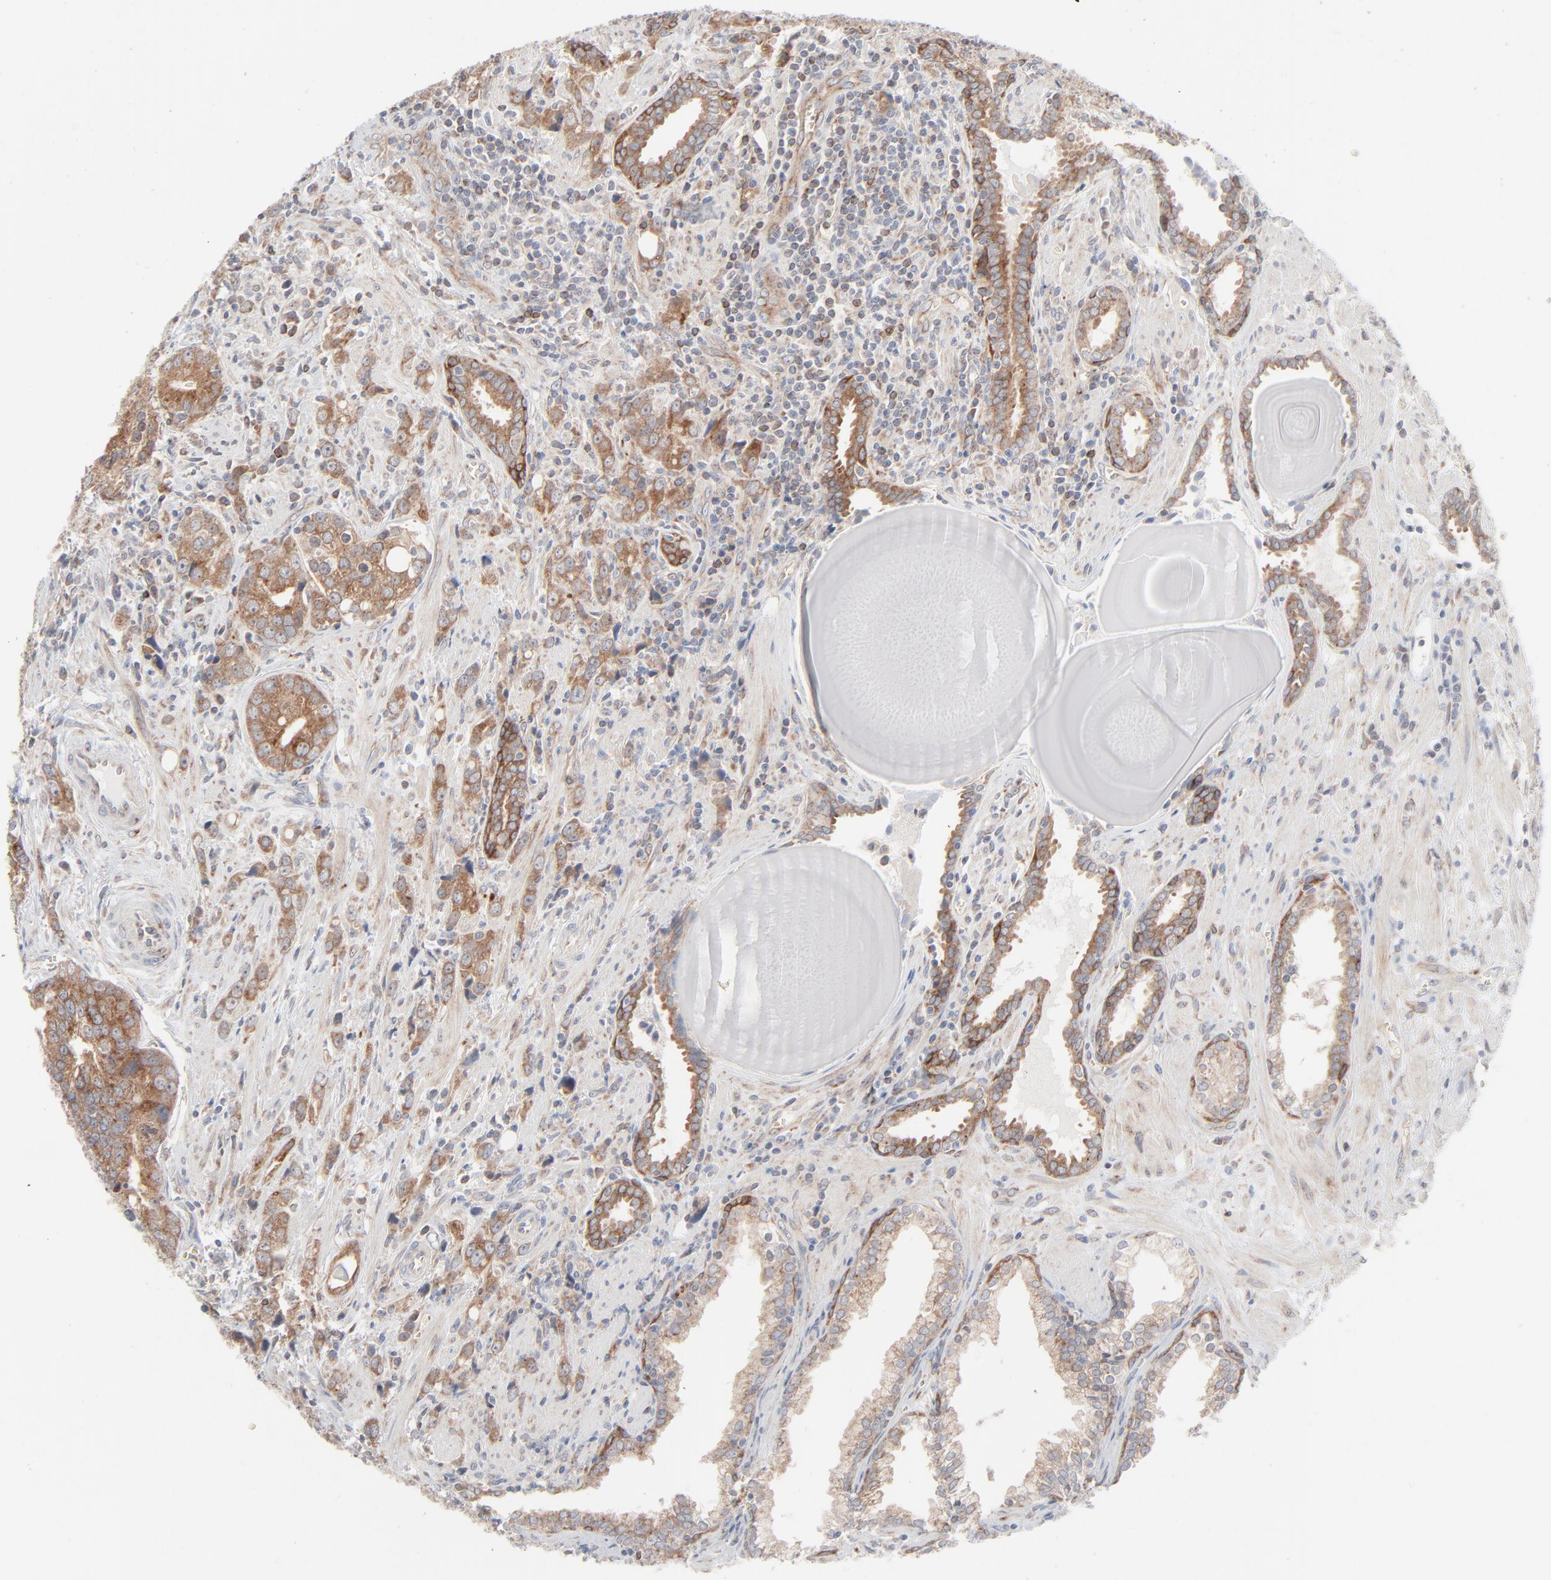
{"staining": {"intensity": "moderate", "quantity": ">75%", "location": "cytoplasmic/membranous"}, "tissue": "prostate cancer", "cell_type": "Tumor cells", "image_type": "cancer", "snomed": [{"axis": "morphology", "description": "Adenocarcinoma, High grade"}, {"axis": "topography", "description": "Prostate"}], "caption": "IHC histopathology image of human prostate adenocarcinoma (high-grade) stained for a protein (brown), which demonstrates medium levels of moderate cytoplasmic/membranous positivity in about >75% of tumor cells.", "gene": "KDSR", "patient": {"sex": "male", "age": 71}}